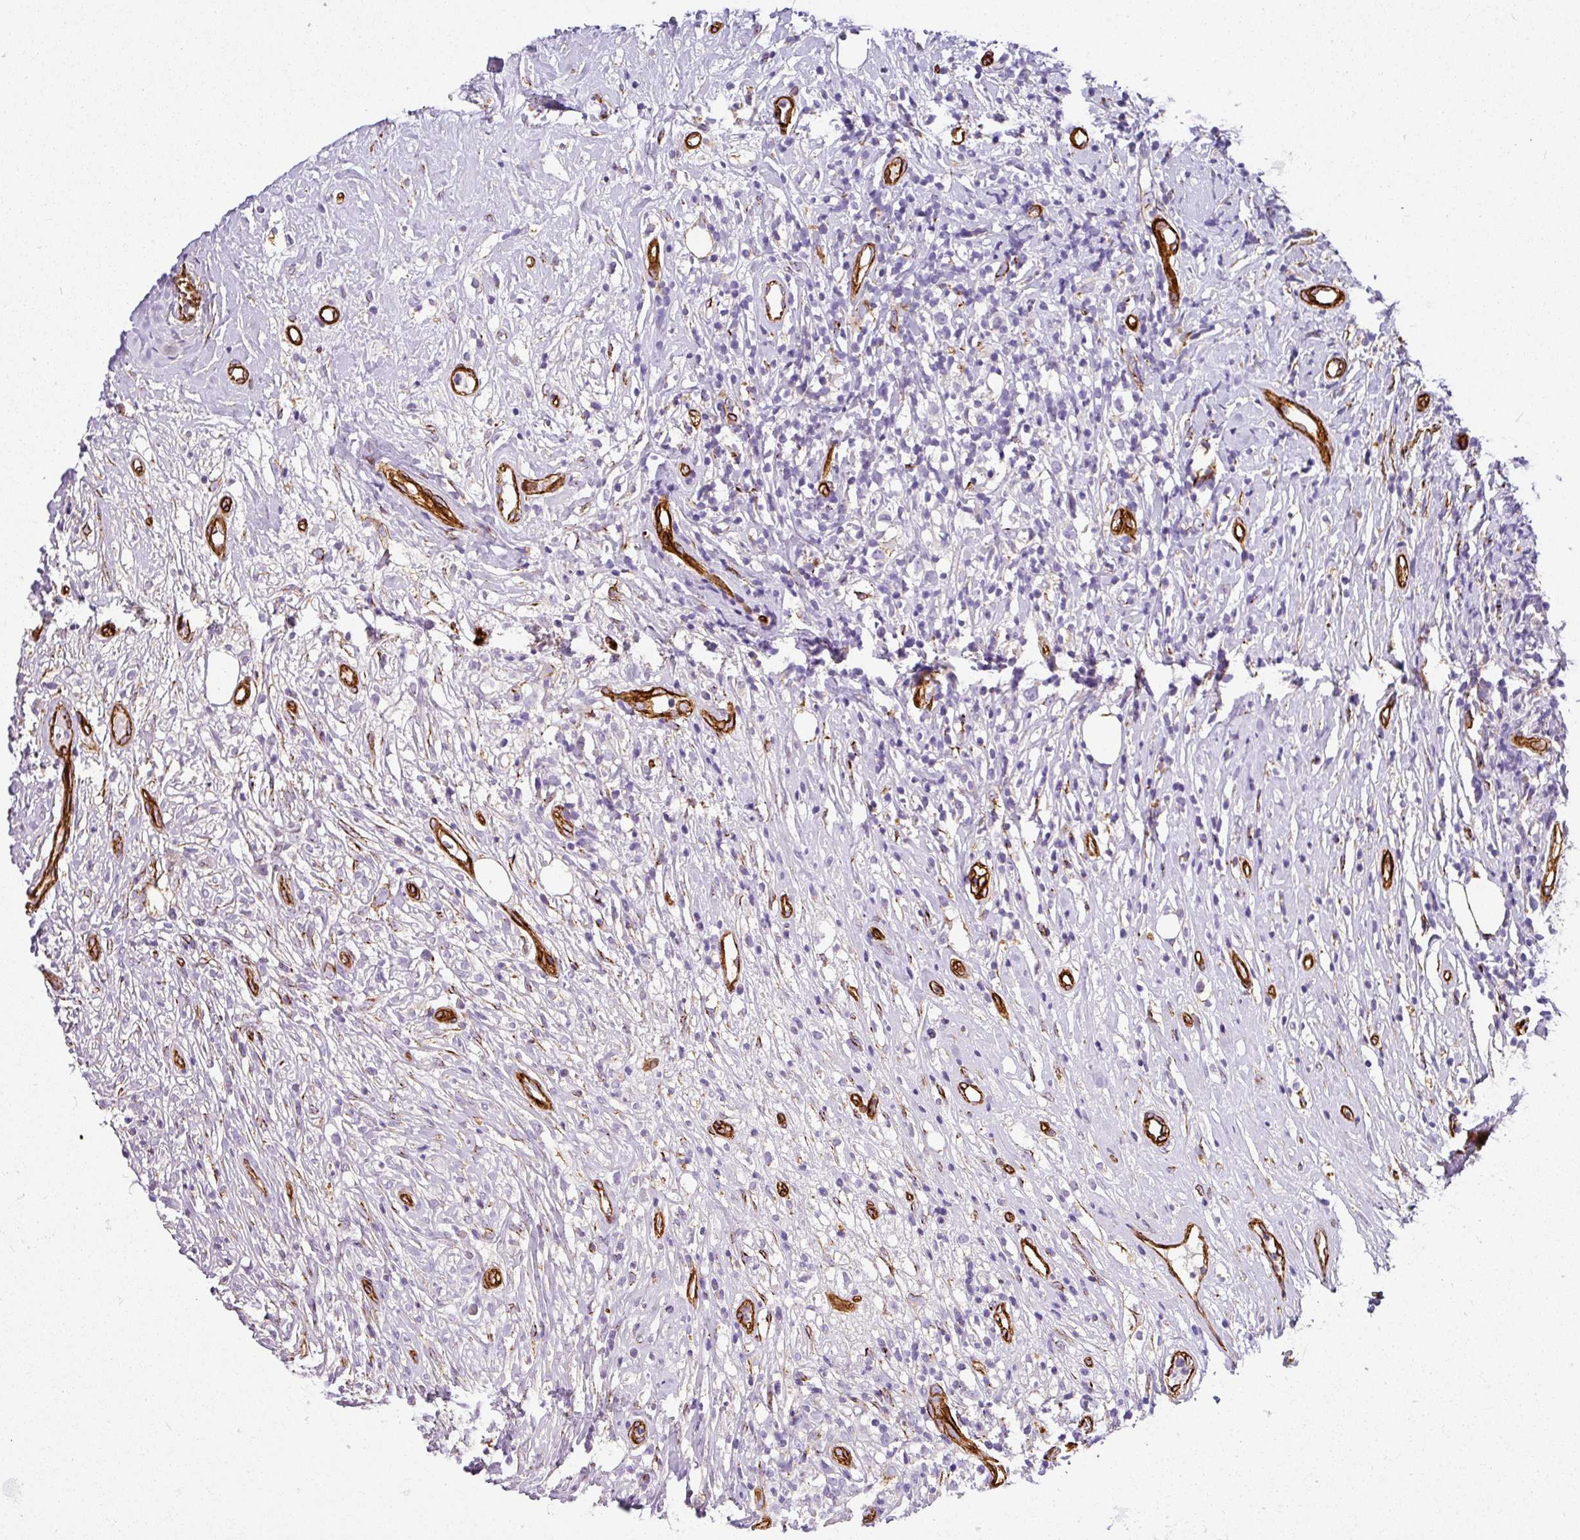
{"staining": {"intensity": "negative", "quantity": "none", "location": "none"}, "tissue": "lymphoma", "cell_type": "Tumor cells", "image_type": "cancer", "snomed": [{"axis": "morphology", "description": "Hodgkin's disease, NOS"}, {"axis": "topography", "description": "No Tissue"}], "caption": "Lymphoma was stained to show a protein in brown. There is no significant positivity in tumor cells.", "gene": "SLC25A17", "patient": {"sex": "female", "age": 21}}